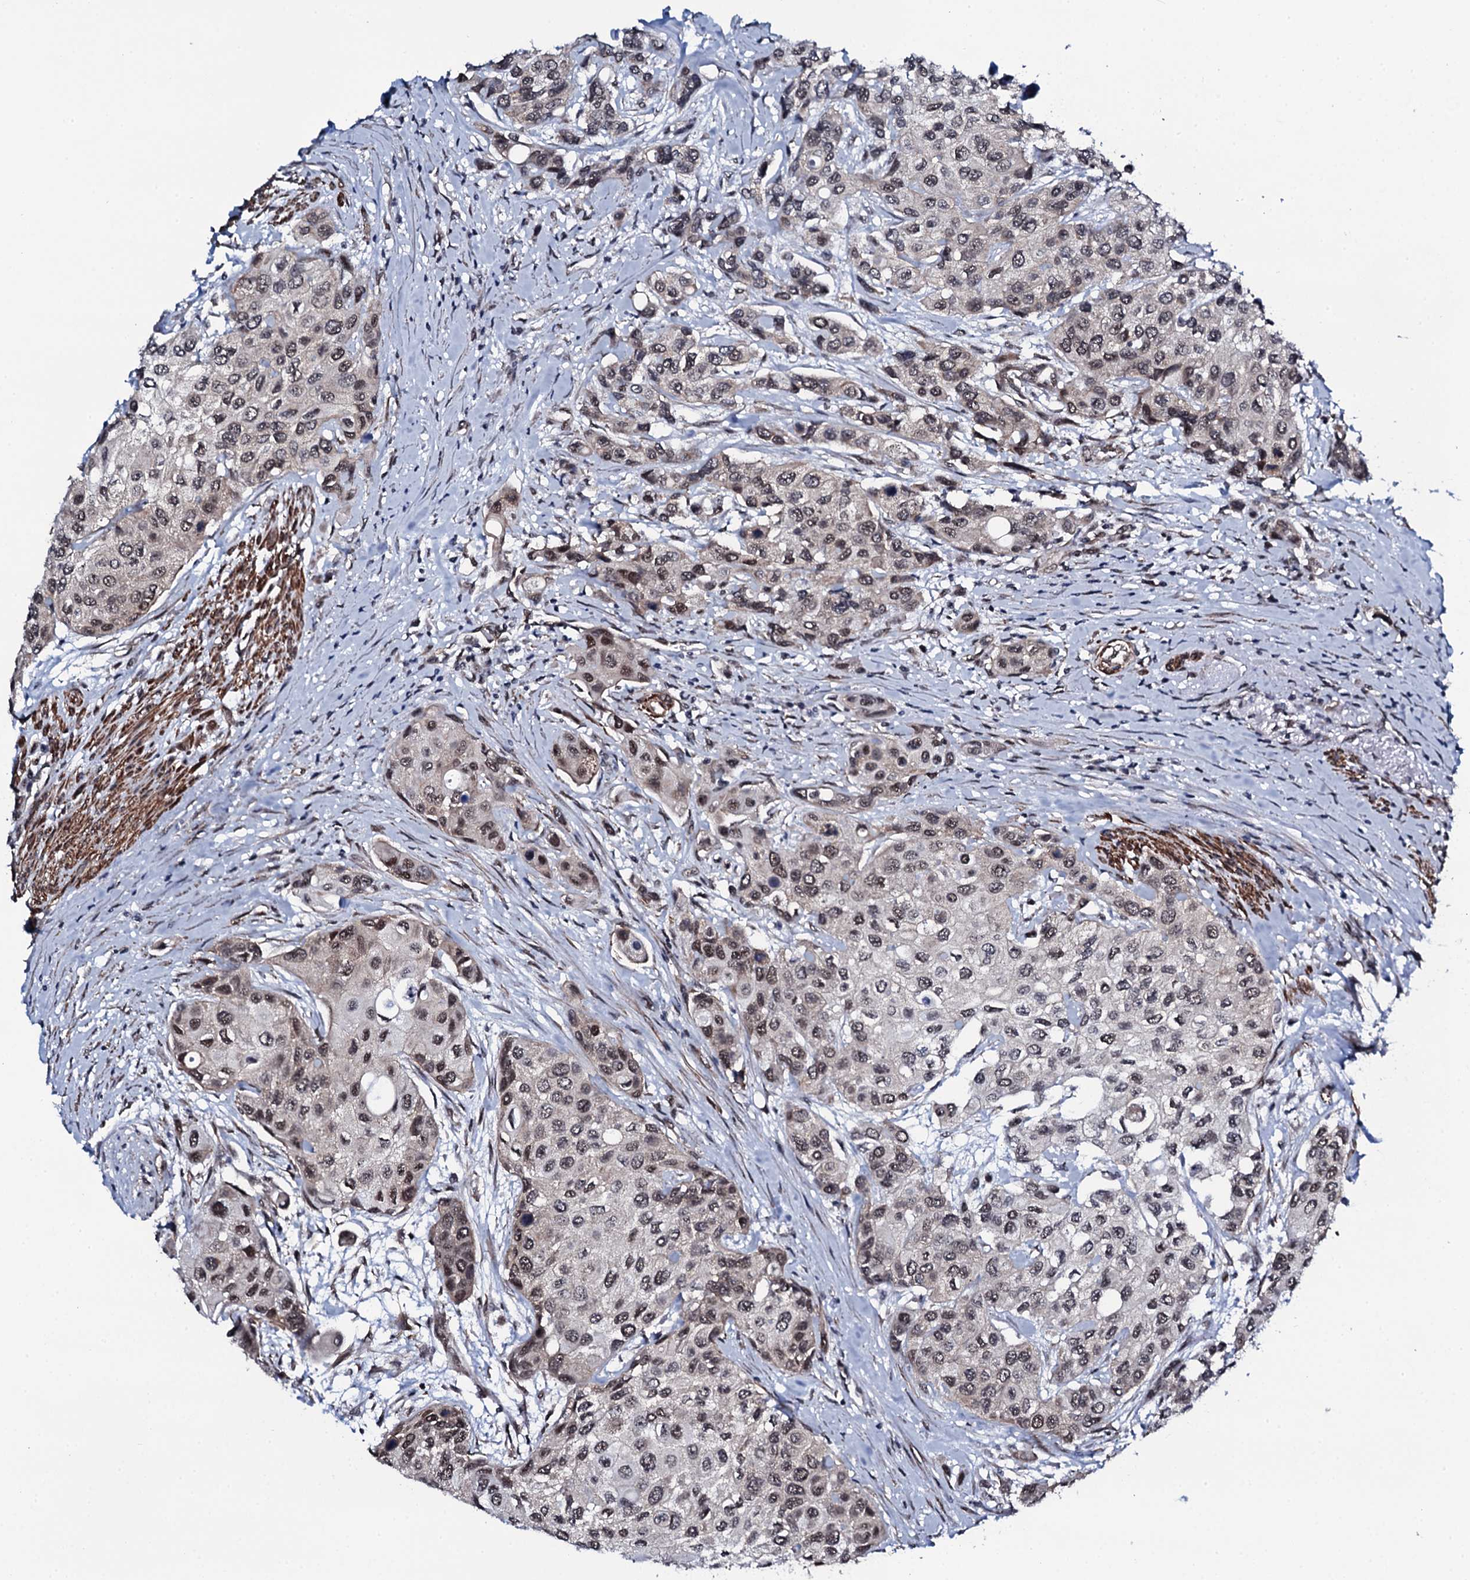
{"staining": {"intensity": "moderate", "quantity": ">75%", "location": "nuclear"}, "tissue": "urothelial cancer", "cell_type": "Tumor cells", "image_type": "cancer", "snomed": [{"axis": "morphology", "description": "Normal tissue, NOS"}, {"axis": "morphology", "description": "Urothelial carcinoma, High grade"}, {"axis": "topography", "description": "Vascular tissue"}, {"axis": "topography", "description": "Urinary bladder"}], "caption": "Protein staining reveals moderate nuclear positivity in approximately >75% of tumor cells in urothelial carcinoma (high-grade). Using DAB (3,3'-diaminobenzidine) (brown) and hematoxylin (blue) stains, captured at high magnification using brightfield microscopy.", "gene": "CWC15", "patient": {"sex": "female", "age": 56}}